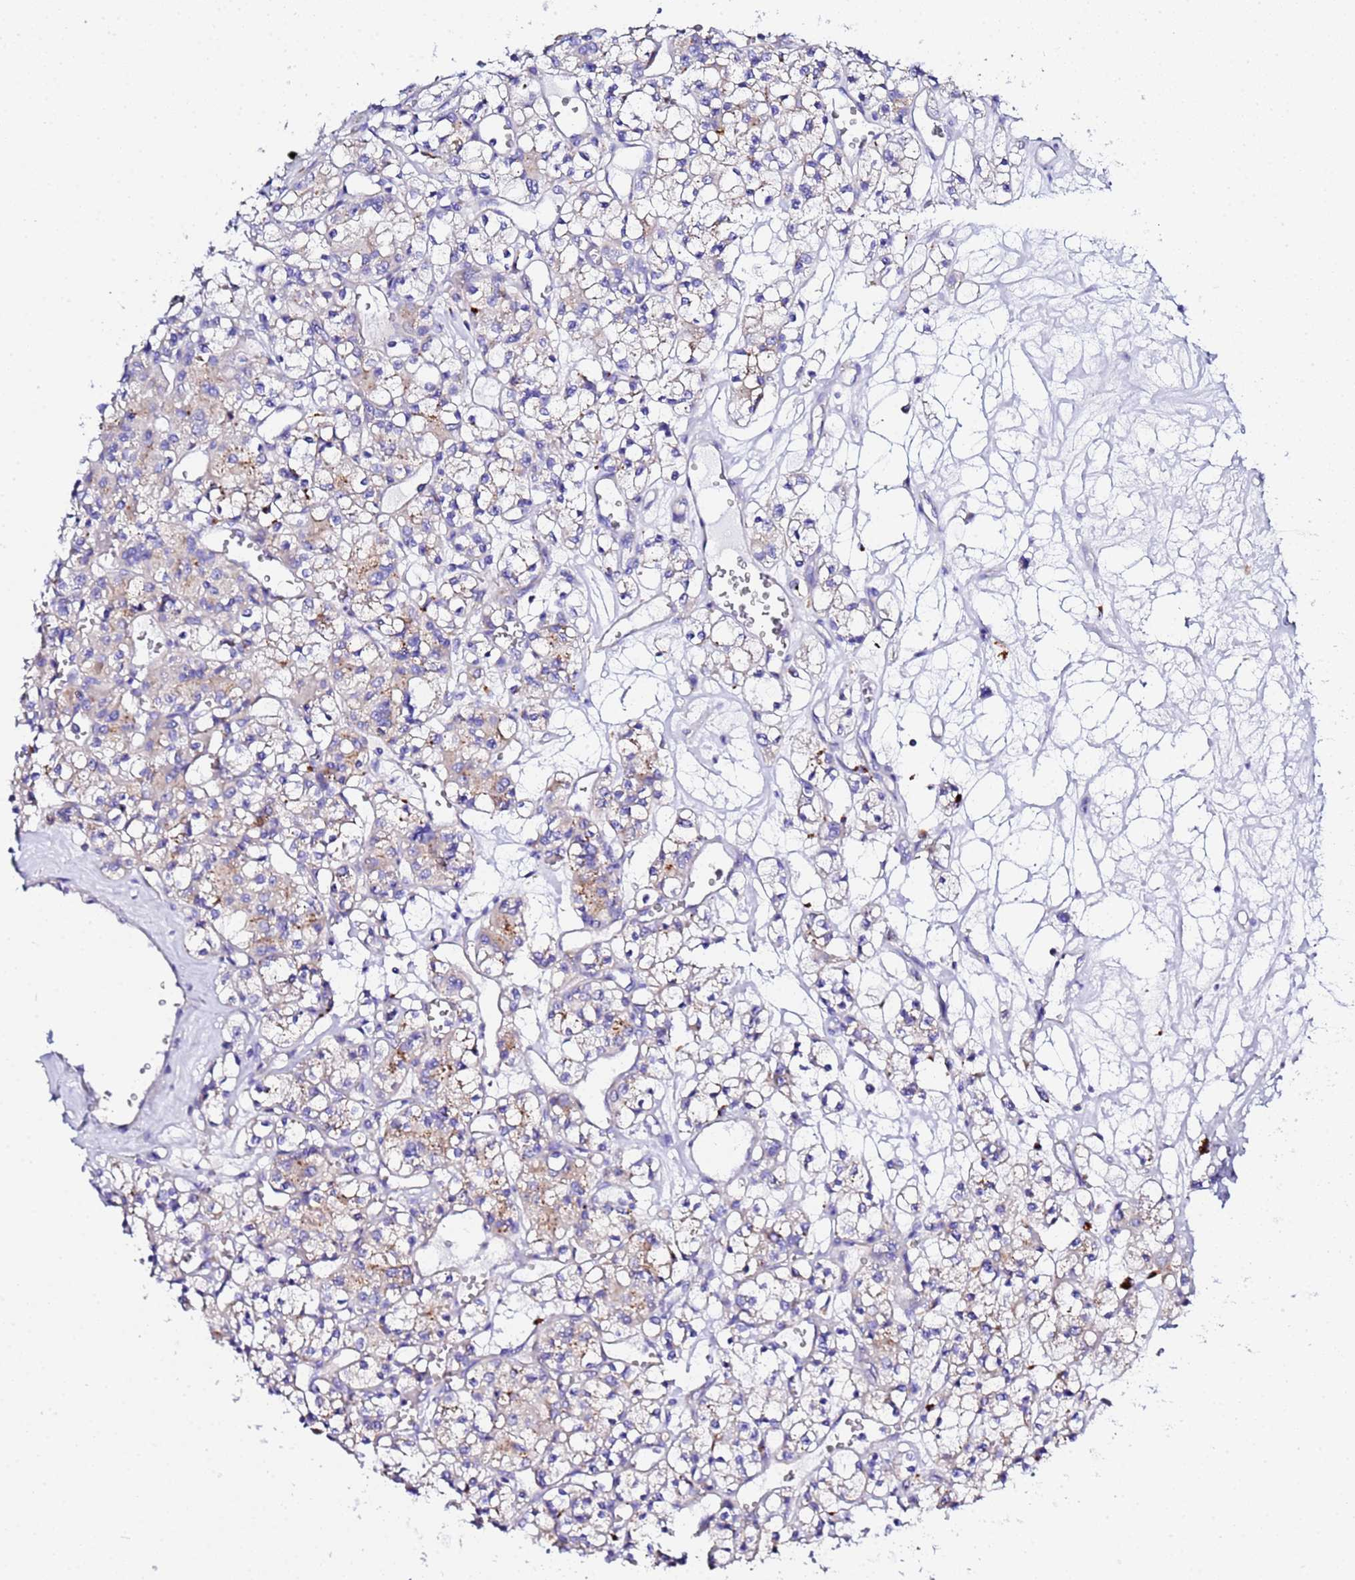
{"staining": {"intensity": "moderate", "quantity": "<25%", "location": "cytoplasmic/membranous"}, "tissue": "renal cancer", "cell_type": "Tumor cells", "image_type": "cancer", "snomed": [{"axis": "morphology", "description": "Adenocarcinoma, NOS"}, {"axis": "topography", "description": "Kidney"}], "caption": "Tumor cells display low levels of moderate cytoplasmic/membranous expression in approximately <25% of cells in human renal cancer (adenocarcinoma).", "gene": "VTI1B", "patient": {"sex": "female", "age": 59}}